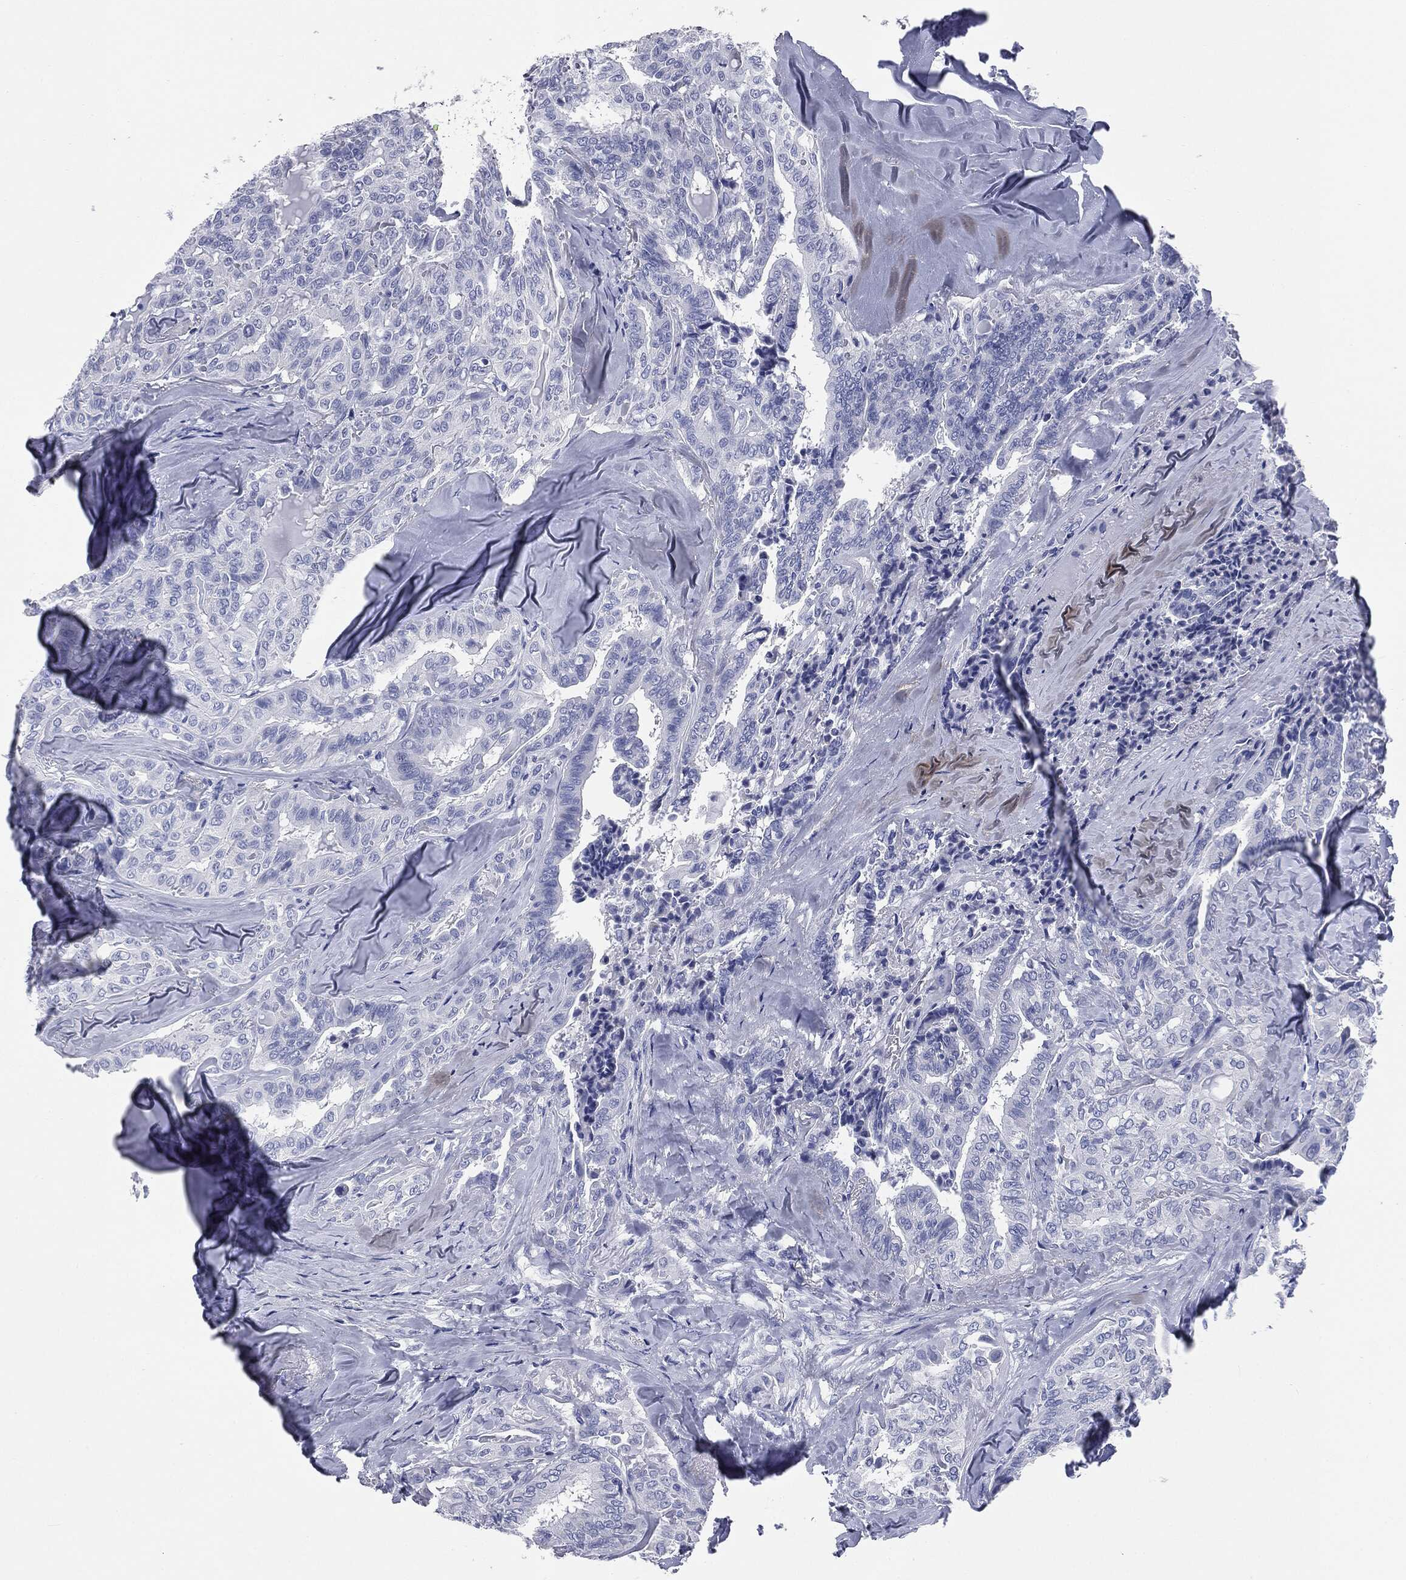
{"staining": {"intensity": "negative", "quantity": "none", "location": "none"}, "tissue": "thyroid cancer", "cell_type": "Tumor cells", "image_type": "cancer", "snomed": [{"axis": "morphology", "description": "Papillary adenocarcinoma, NOS"}, {"axis": "topography", "description": "Thyroid gland"}], "caption": "A high-resolution photomicrograph shows immunohistochemistry staining of thyroid cancer (papillary adenocarcinoma), which displays no significant positivity in tumor cells. (Brightfield microscopy of DAB immunohistochemistry at high magnification).", "gene": "ATP2A1", "patient": {"sex": "female", "age": 68}}